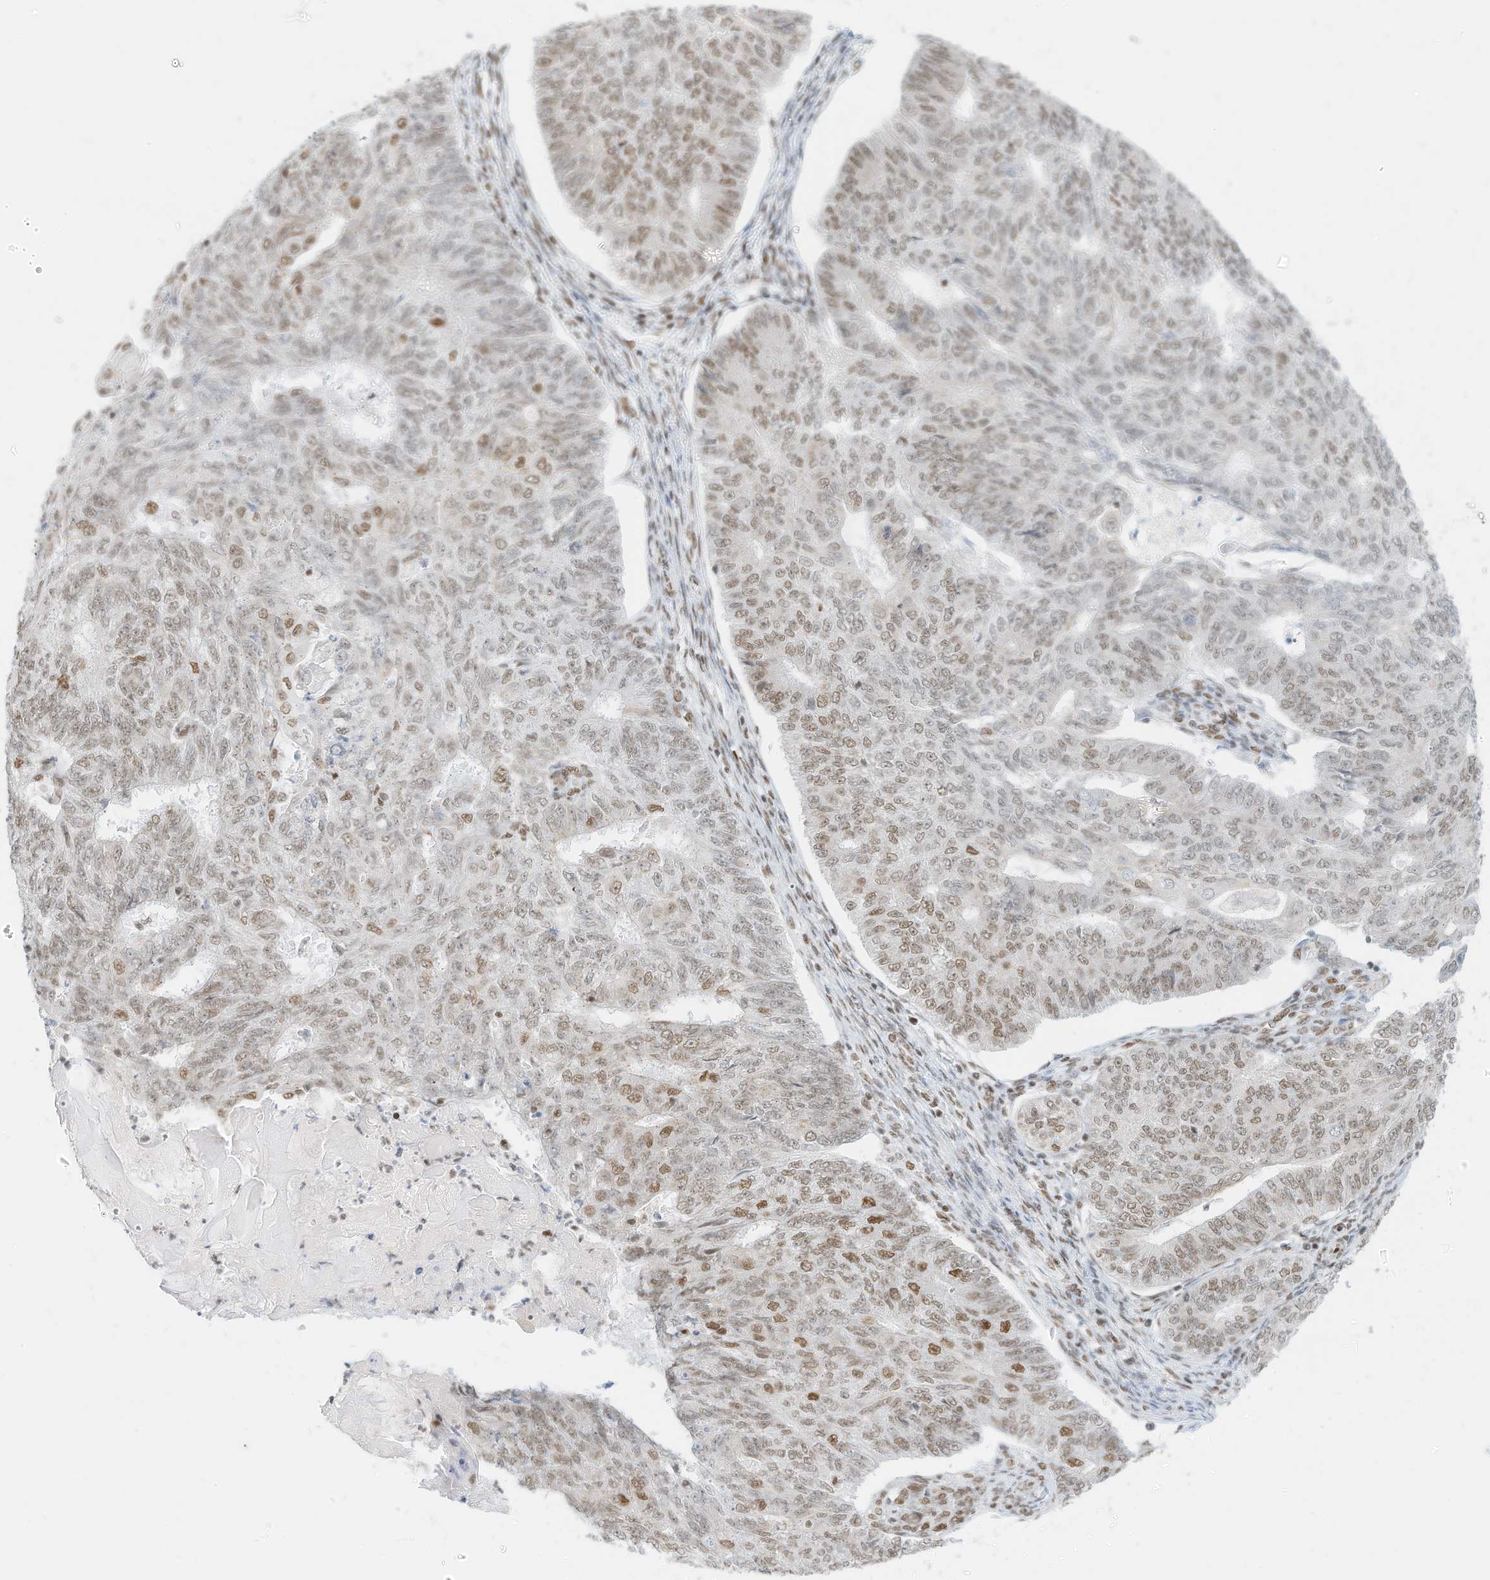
{"staining": {"intensity": "moderate", "quantity": ">75%", "location": "nuclear"}, "tissue": "endometrial cancer", "cell_type": "Tumor cells", "image_type": "cancer", "snomed": [{"axis": "morphology", "description": "Adenocarcinoma, NOS"}, {"axis": "topography", "description": "Endometrium"}], "caption": "A brown stain shows moderate nuclear staining of a protein in endometrial cancer (adenocarcinoma) tumor cells. (Brightfield microscopy of DAB IHC at high magnification).", "gene": "SMARCA2", "patient": {"sex": "female", "age": 32}}